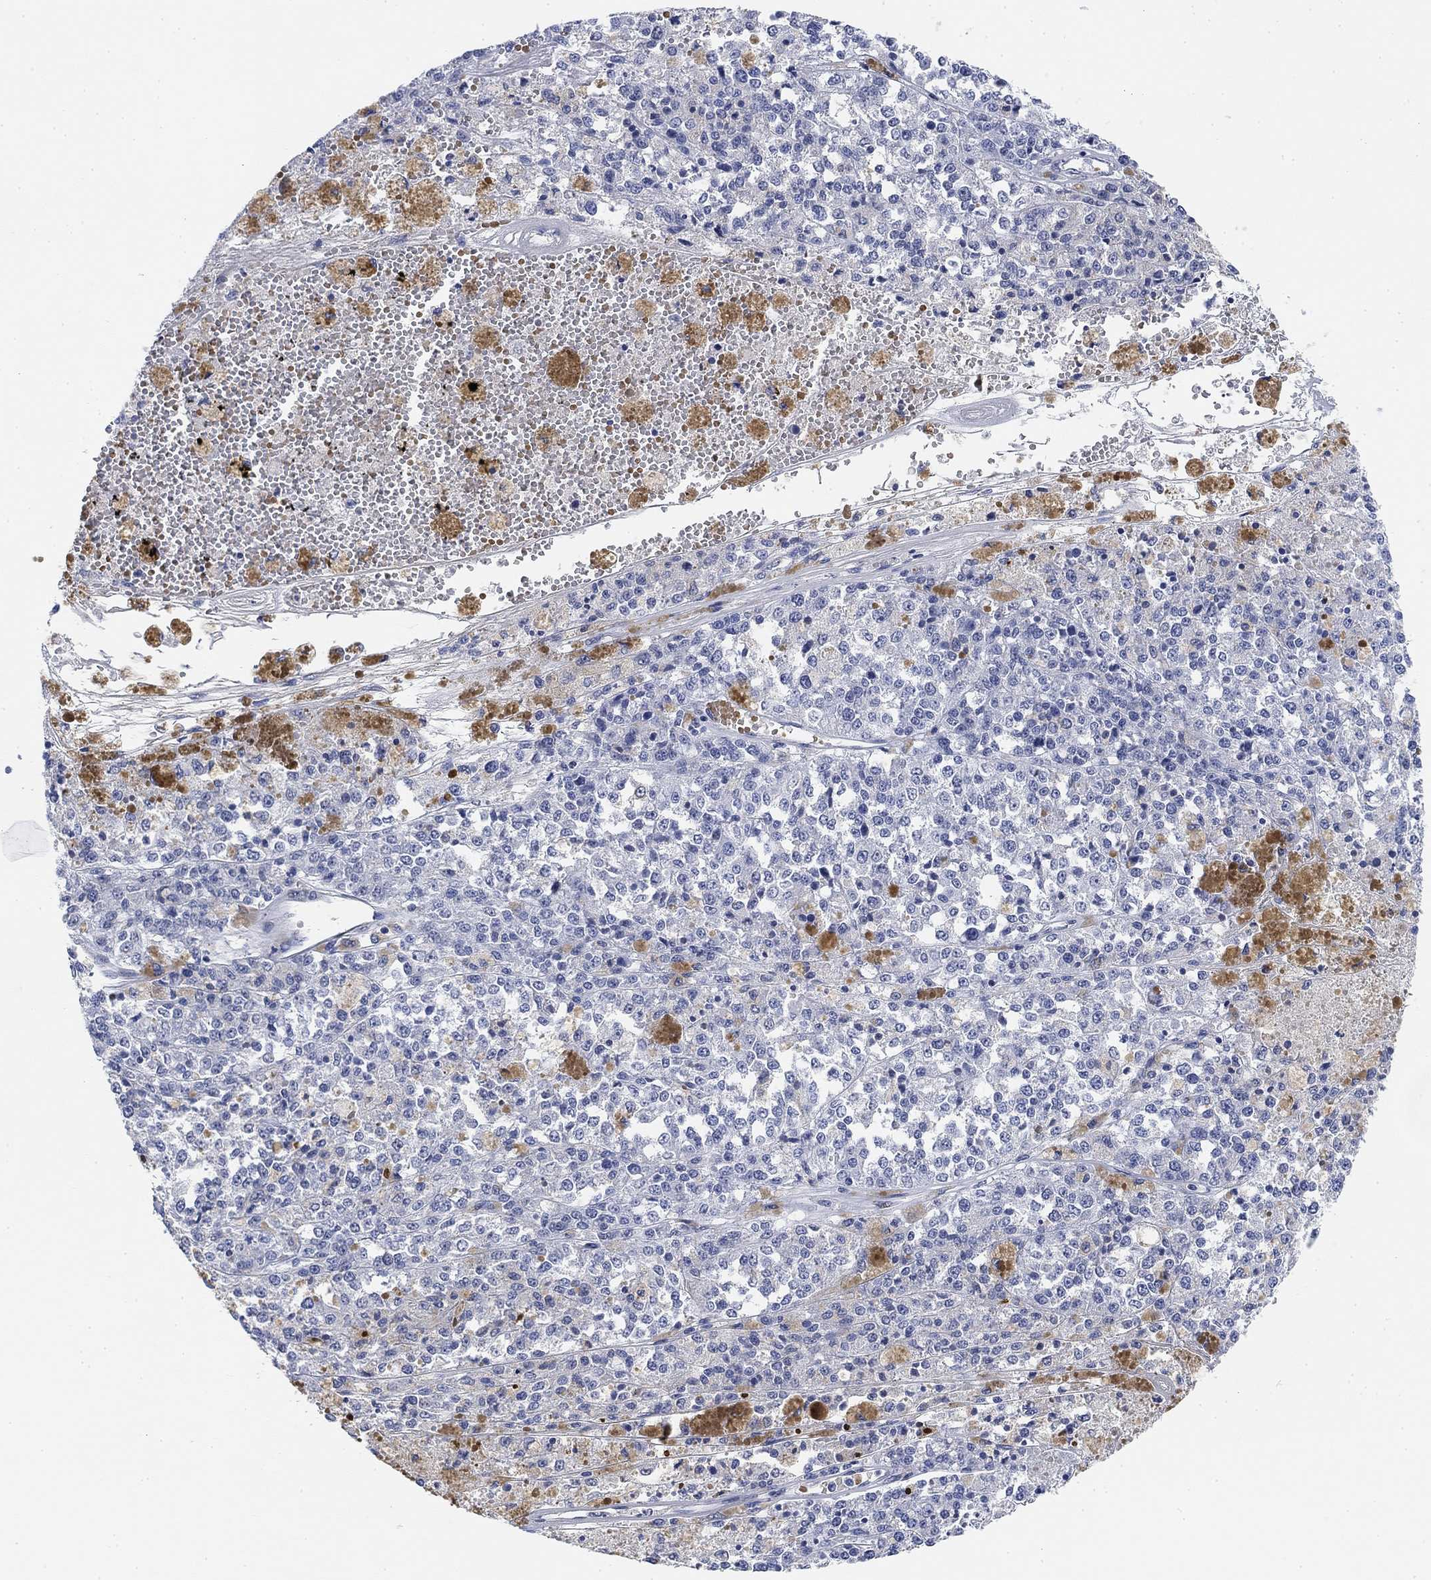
{"staining": {"intensity": "negative", "quantity": "none", "location": "none"}, "tissue": "melanoma", "cell_type": "Tumor cells", "image_type": "cancer", "snomed": [{"axis": "morphology", "description": "Malignant melanoma, Metastatic site"}, {"axis": "topography", "description": "Lymph node"}], "caption": "DAB immunohistochemical staining of malignant melanoma (metastatic site) displays no significant expression in tumor cells. The staining was performed using DAB to visualize the protein expression in brown, while the nuclei were stained in blue with hematoxylin (Magnification: 20x).", "gene": "PAX6", "patient": {"sex": "female", "age": 64}}